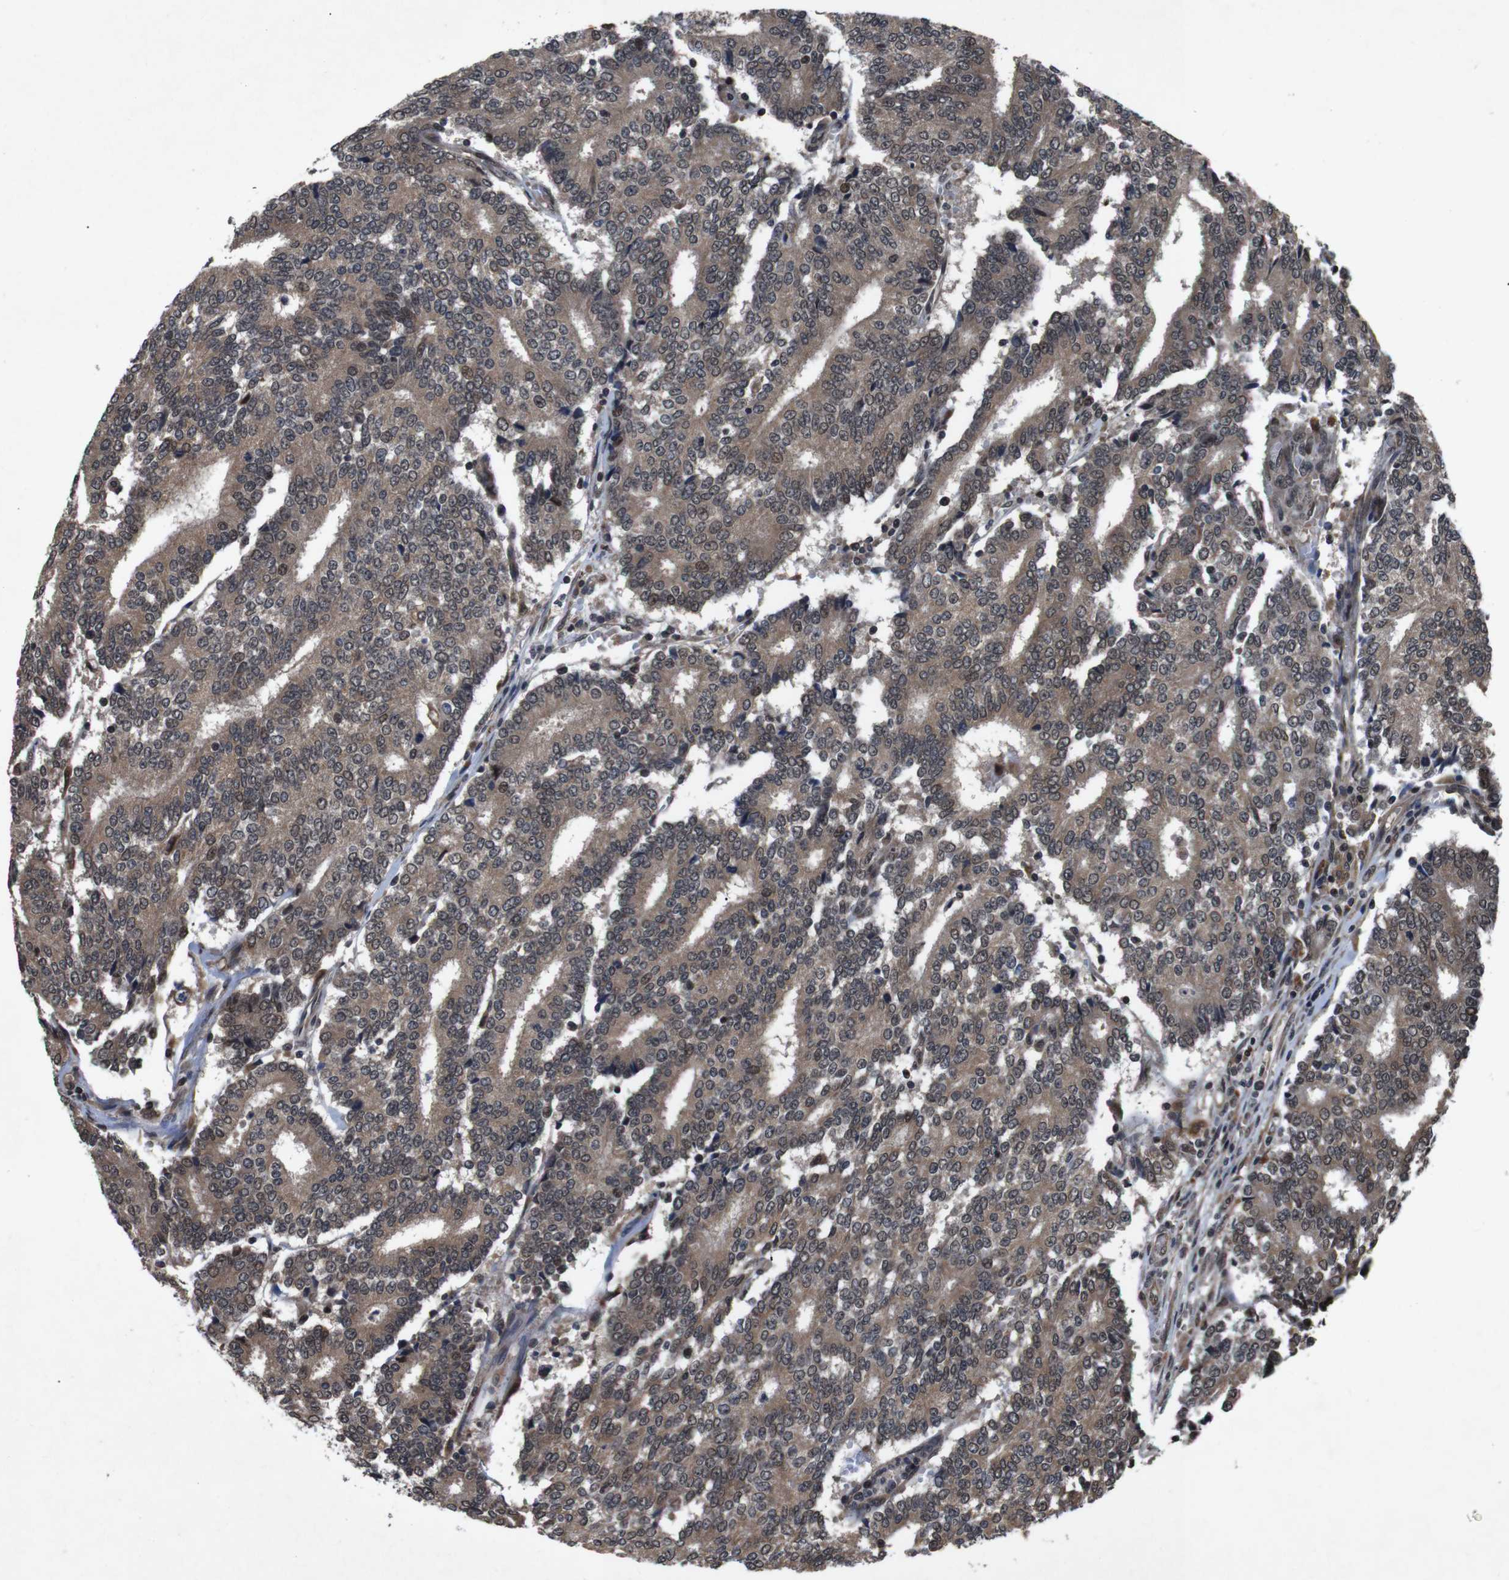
{"staining": {"intensity": "moderate", "quantity": ">75%", "location": "cytoplasmic/membranous"}, "tissue": "prostate cancer", "cell_type": "Tumor cells", "image_type": "cancer", "snomed": [{"axis": "morphology", "description": "Normal tissue, NOS"}, {"axis": "morphology", "description": "Adenocarcinoma, High grade"}, {"axis": "topography", "description": "Prostate"}, {"axis": "topography", "description": "Seminal veicle"}], "caption": "Protein staining of prostate cancer tissue demonstrates moderate cytoplasmic/membranous positivity in approximately >75% of tumor cells.", "gene": "SOCS1", "patient": {"sex": "male", "age": 55}}